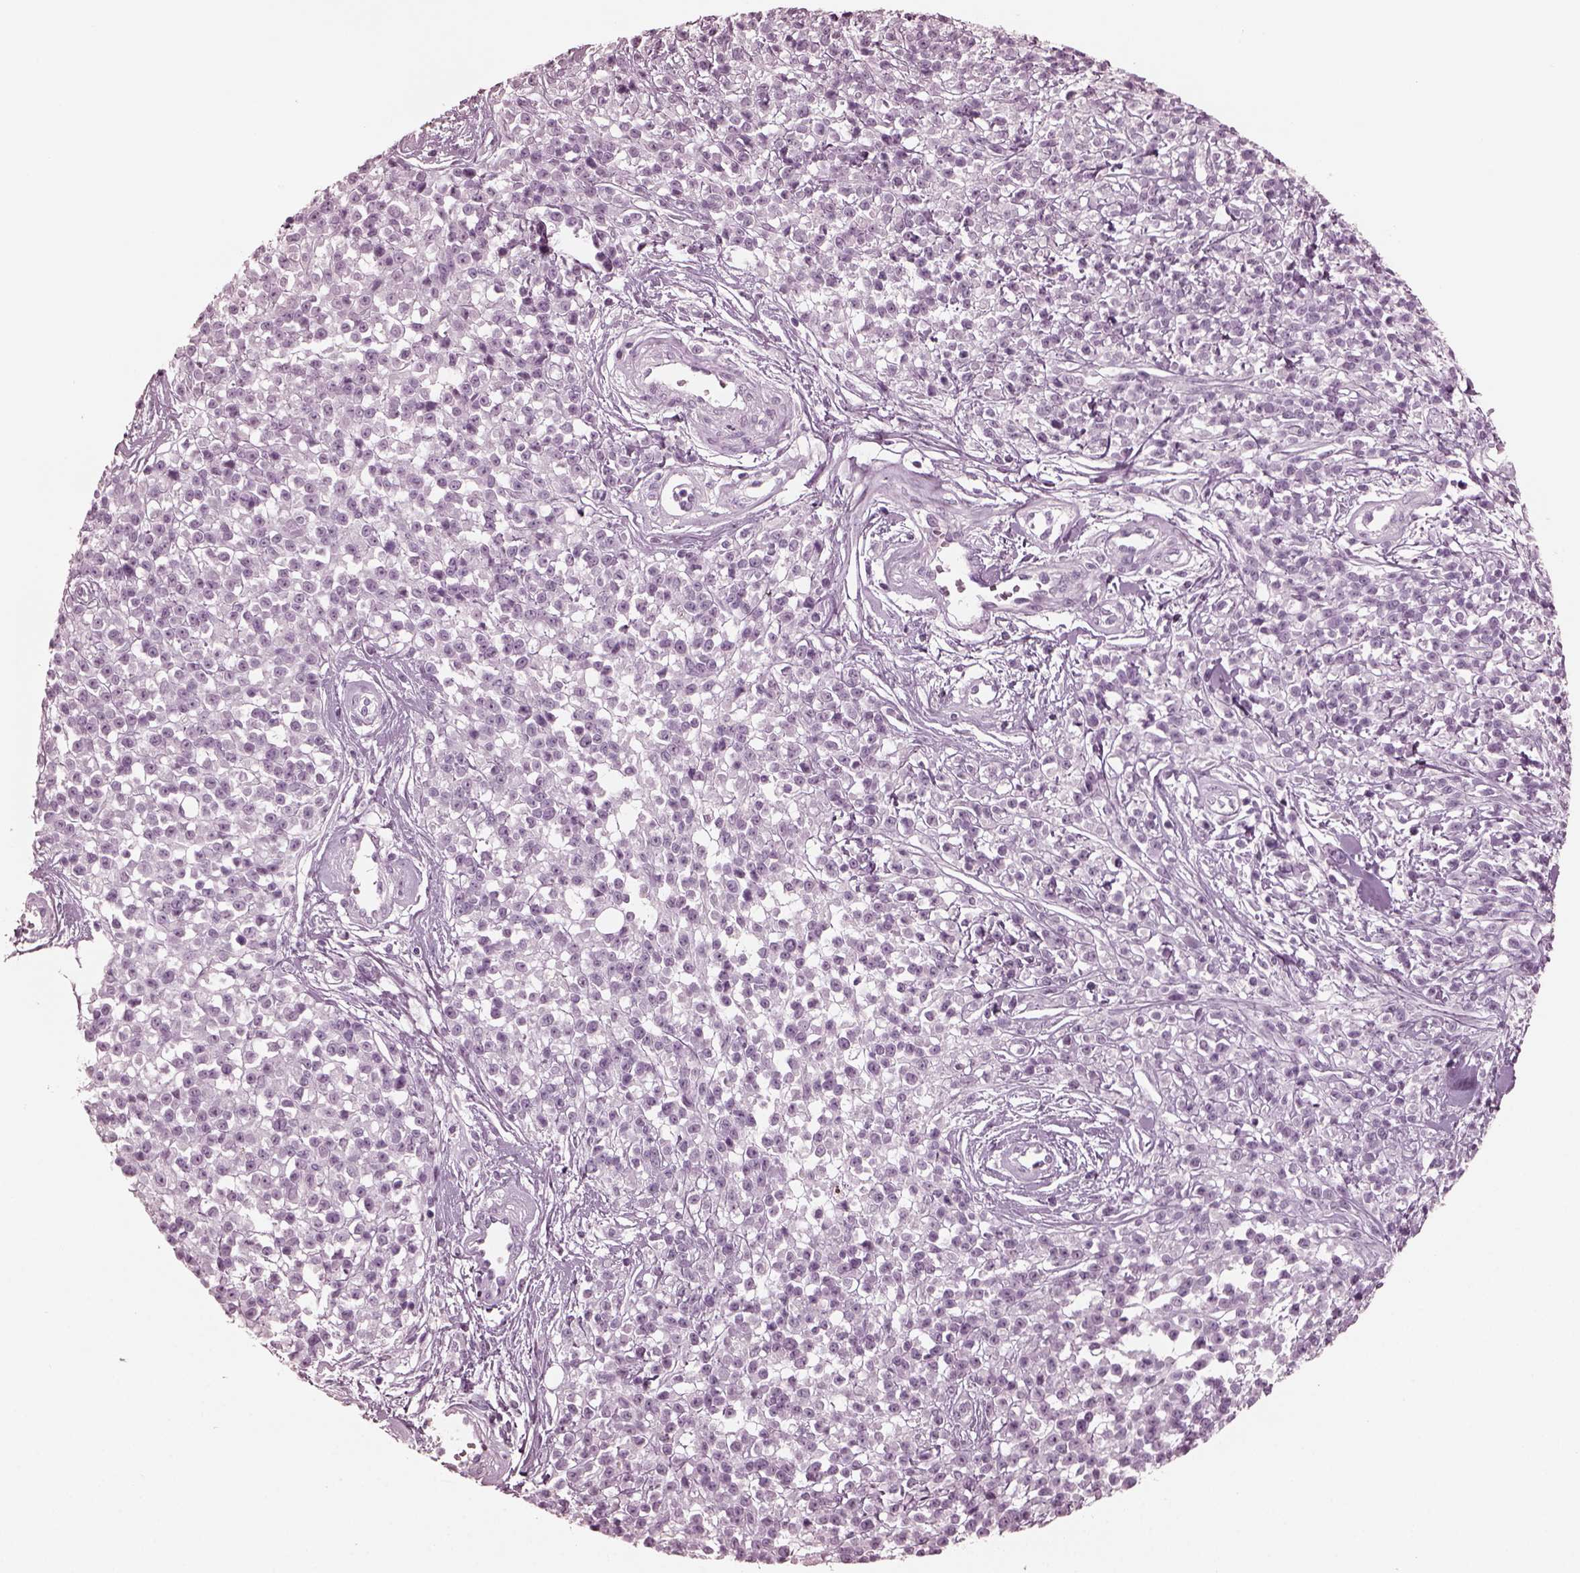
{"staining": {"intensity": "negative", "quantity": "none", "location": "none"}, "tissue": "melanoma", "cell_type": "Tumor cells", "image_type": "cancer", "snomed": [{"axis": "morphology", "description": "Malignant melanoma, NOS"}, {"axis": "topography", "description": "Skin"}, {"axis": "topography", "description": "Skin of trunk"}], "caption": "Immunohistochemistry (IHC) of melanoma reveals no positivity in tumor cells.", "gene": "GRM6", "patient": {"sex": "male", "age": 74}}